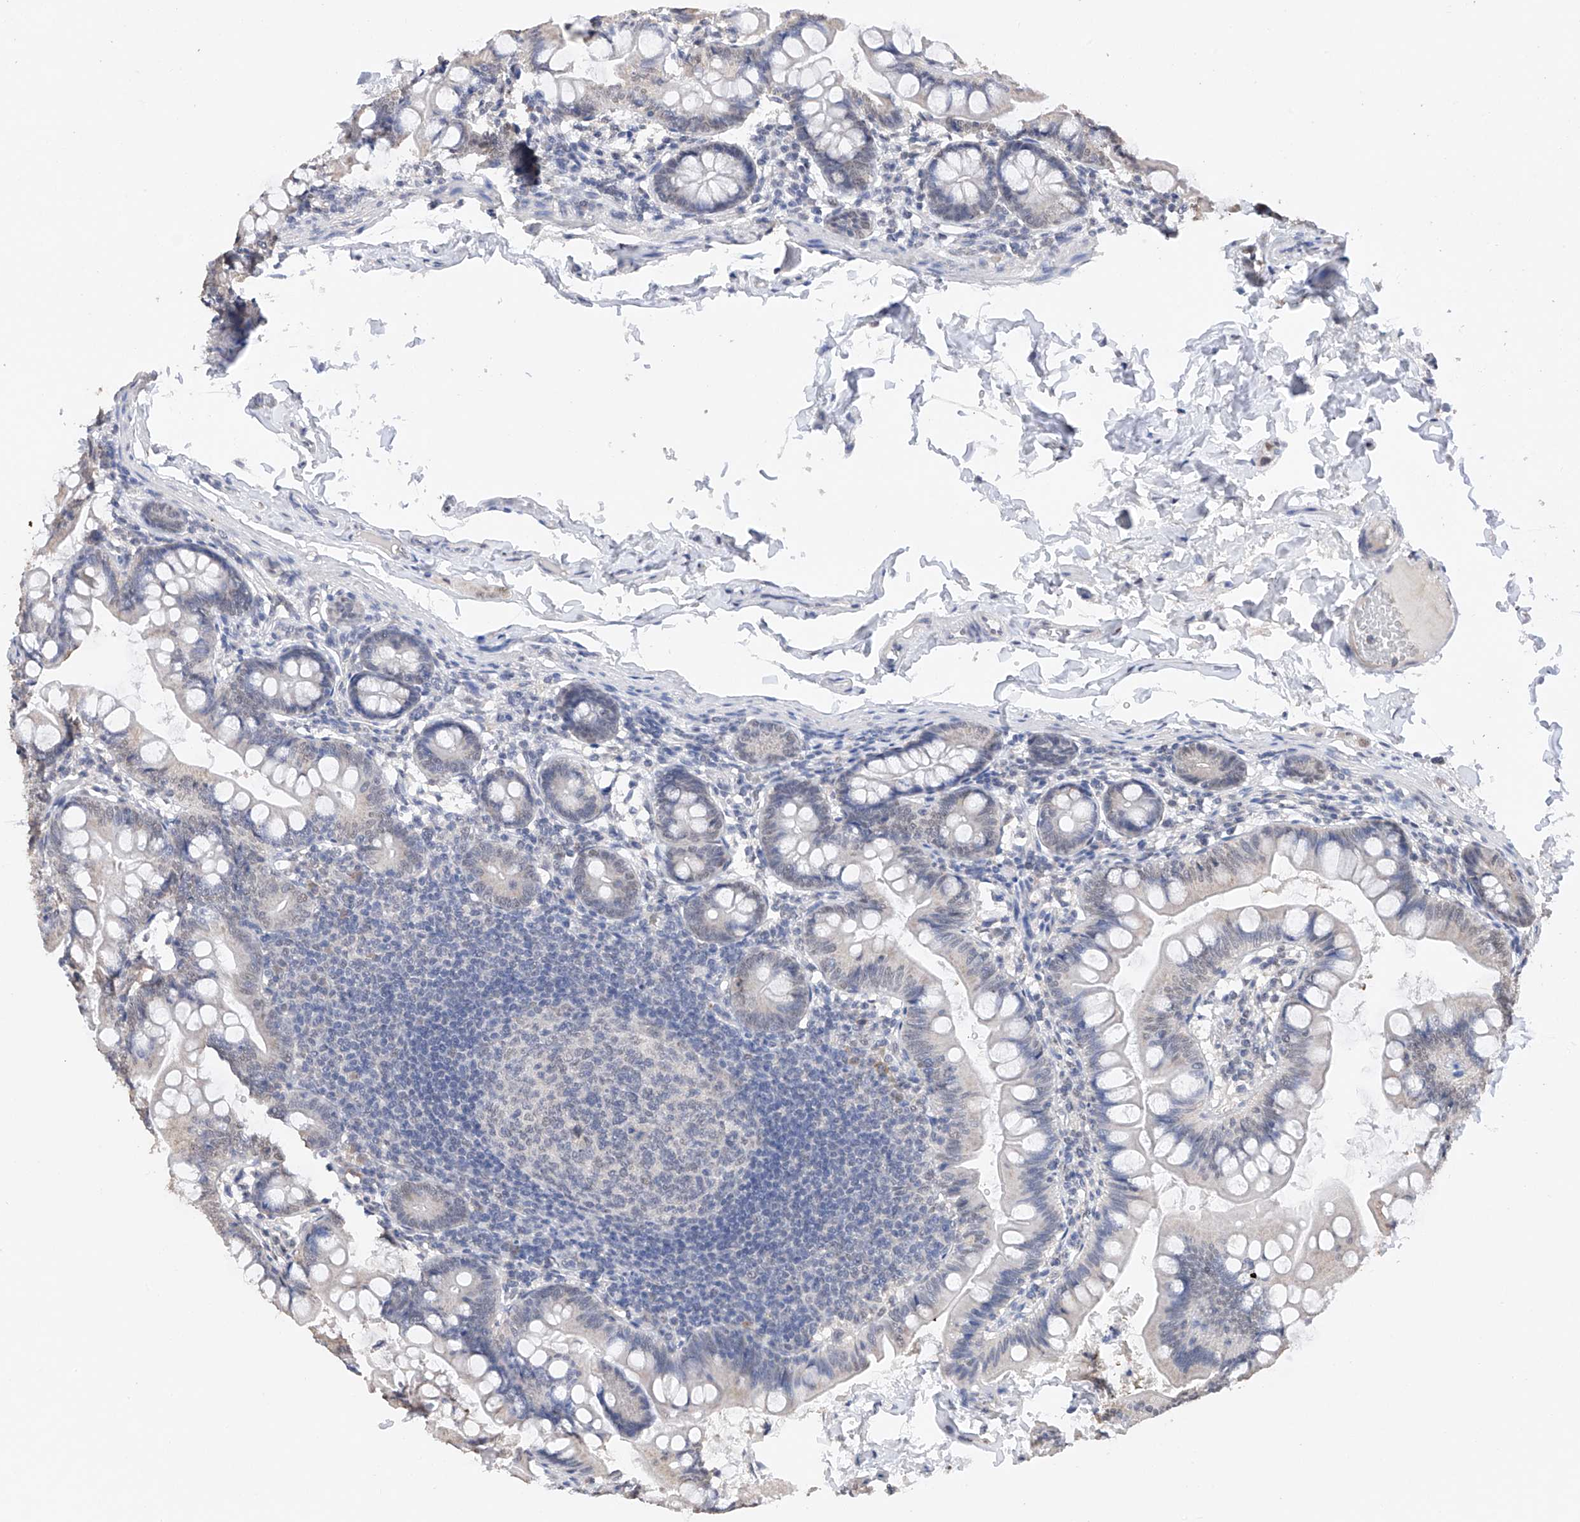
{"staining": {"intensity": "negative", "quantity": "none", "location": "none"}, "tissue": "small intestine", "cell_type": "Glandular cells", "image_type": "normal", "snomed": [{"axis": "morphology", "description": "Normal tissue, NOS"}, {"axis": "topography", "description": "Small intestine"}], "caption": "The immunohistochemistry micrograph has no significant positivity in glandular cells of small intestine. (Stains: DAB immunohistochemistry (IHC) with hematoxylin counter stain, Microscopy: brightfield microscopy at high magnification).", "gene": "DMAP1", "patient": {"sex": "male", "age": 7}}